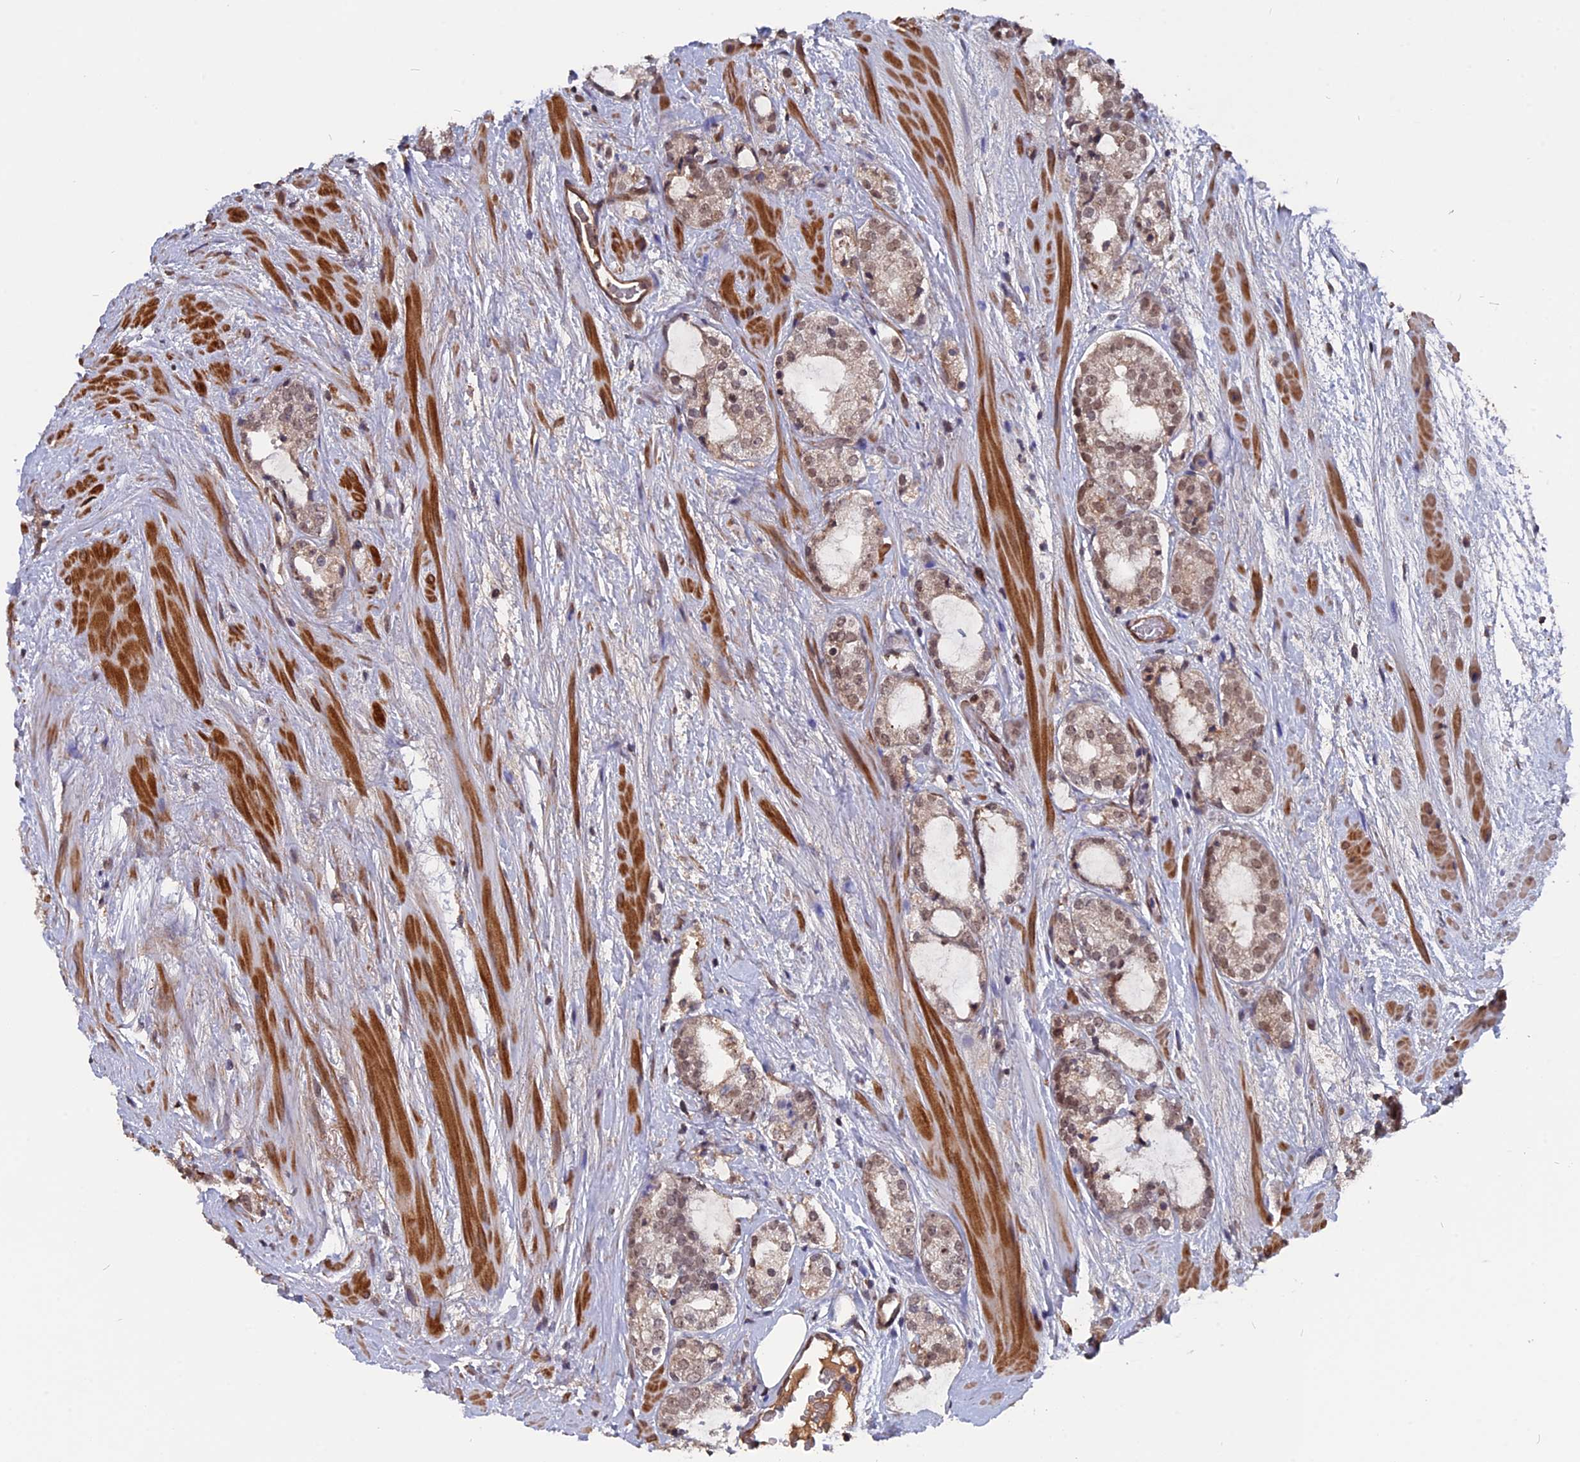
{"staining": {"intensity": "weak", "quantity": "25%-75%", "location": "nuclear"}, "tissue": "prostate cancer", "cell_type": "Tumor cells", "image_type": "cancer", "snomed": [{"axis": "morphology", "description": "Adenocarcinoma, High grade"}, {"axis": "topography", "description": "Prostate"}], "caption": "Prostate cancer stained with DAB IHC reveals low levels of weak nuclear staining in approximately 25%-75% of tumor cells.", "gene": "NOSIP", "patient": {"sex": "male", "age": 64}}